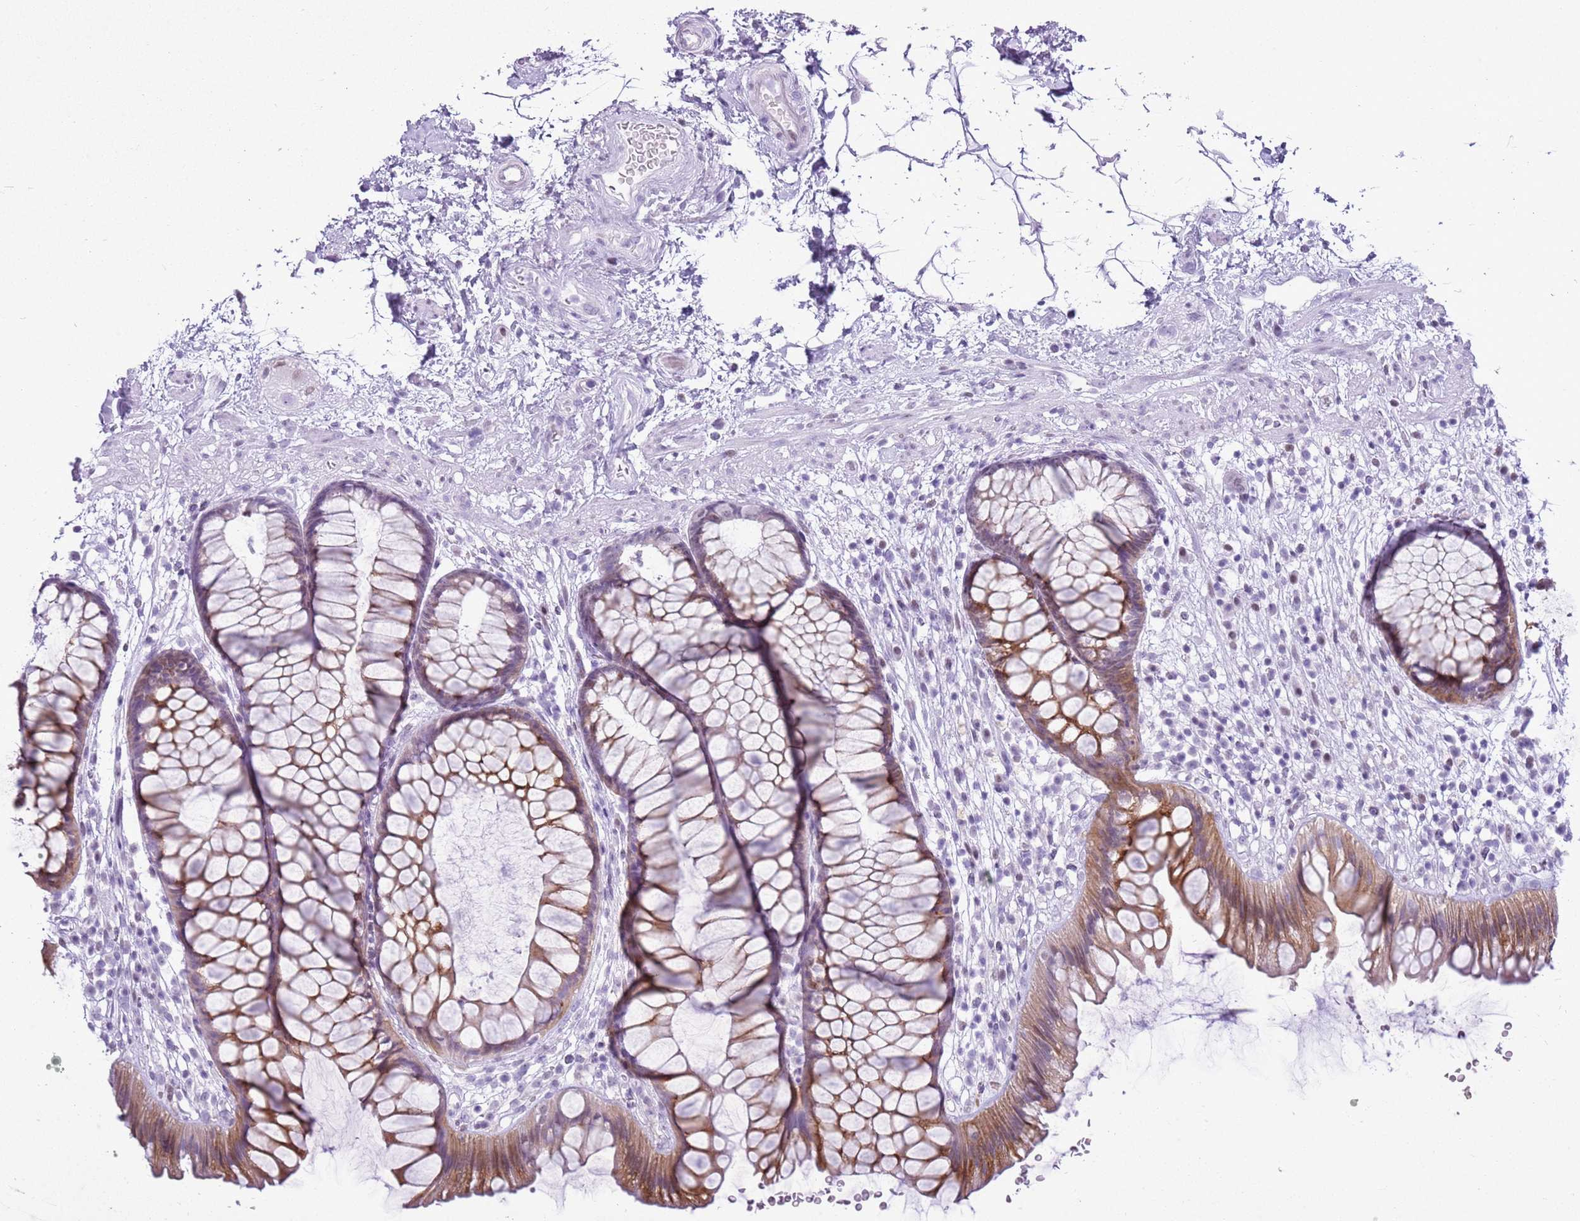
{"staining": {"intensity": "moderate", "quantity": ">75%", "location": "cytoplasmic/membranous"}, "tissue": "rectum", "cell_type": "Glandular cells", "image_type": "normal", "snomed": [{"axis": "morphology", "description": "Normal tissue, NOS"}, {"axis": "topography", "description": "Rectum"}], "caption": "Immunohistochemical staining of benign human rectum displays >75% levels of moderate cytoplasmic/membranous protein expression in about >75% of glandular cells.", "gene": "ASIP", "patient": {"sex": "male", "age": 51}}